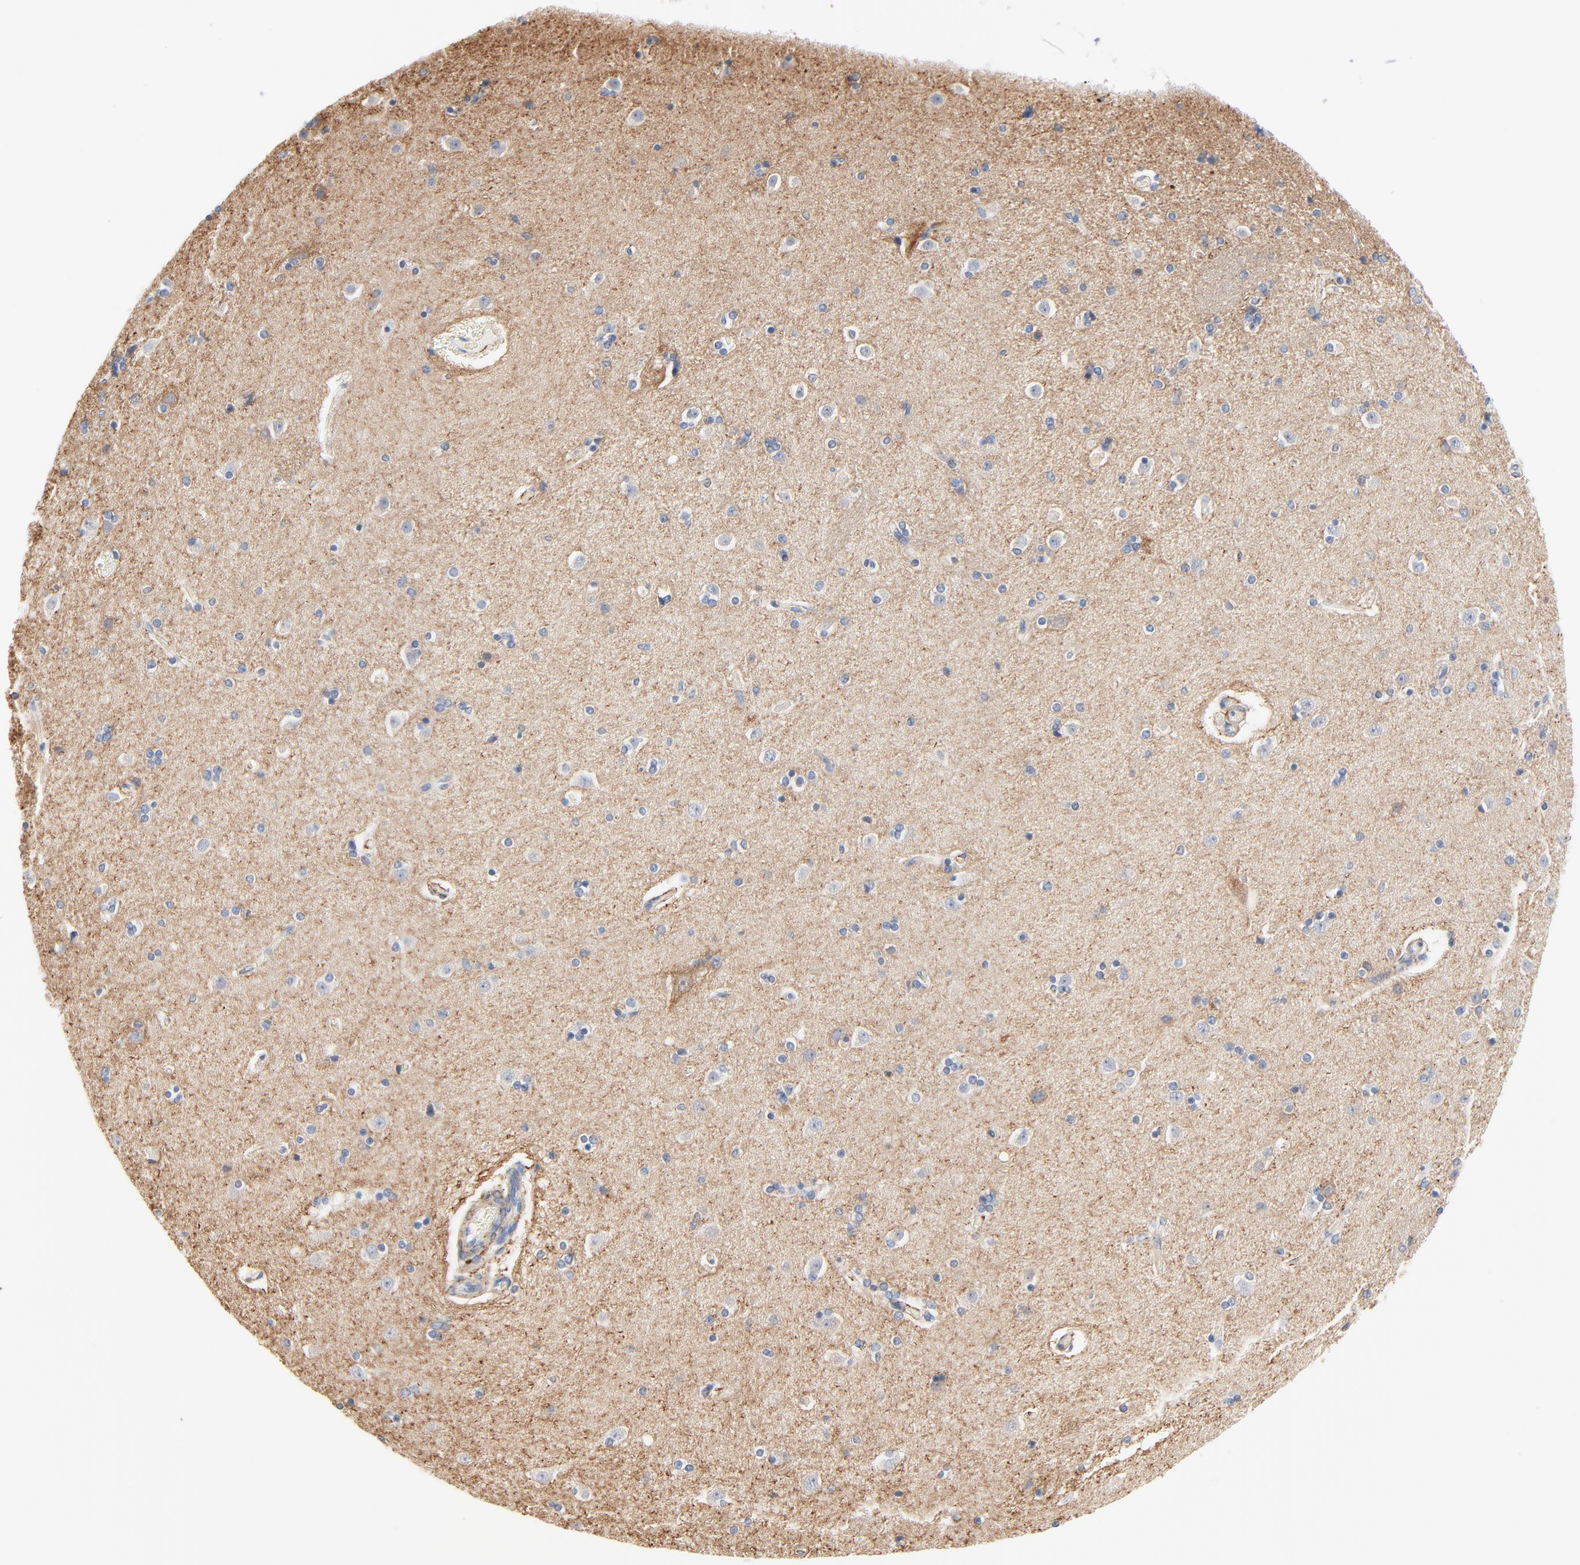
{"staining": {"intensity": "negative", "quantity": "none", "location": "none"}, "tissue": "caudate", "cell_type": "Glial cells", "image_type": "normal", "snomed": [{"axis": "morphology", "description": "Normal tissue, NOS"}, {"axis": "topography", "description": "Lateral ventricle wall"}], "caption": "Immunohistochemical staining of unremarkable caudate reveals no significant expression in glial cells. (IHC, brightfield microscopy, high magnification).", "gene": "IFT43", "patient": {"sex": "female", "age": 54}}